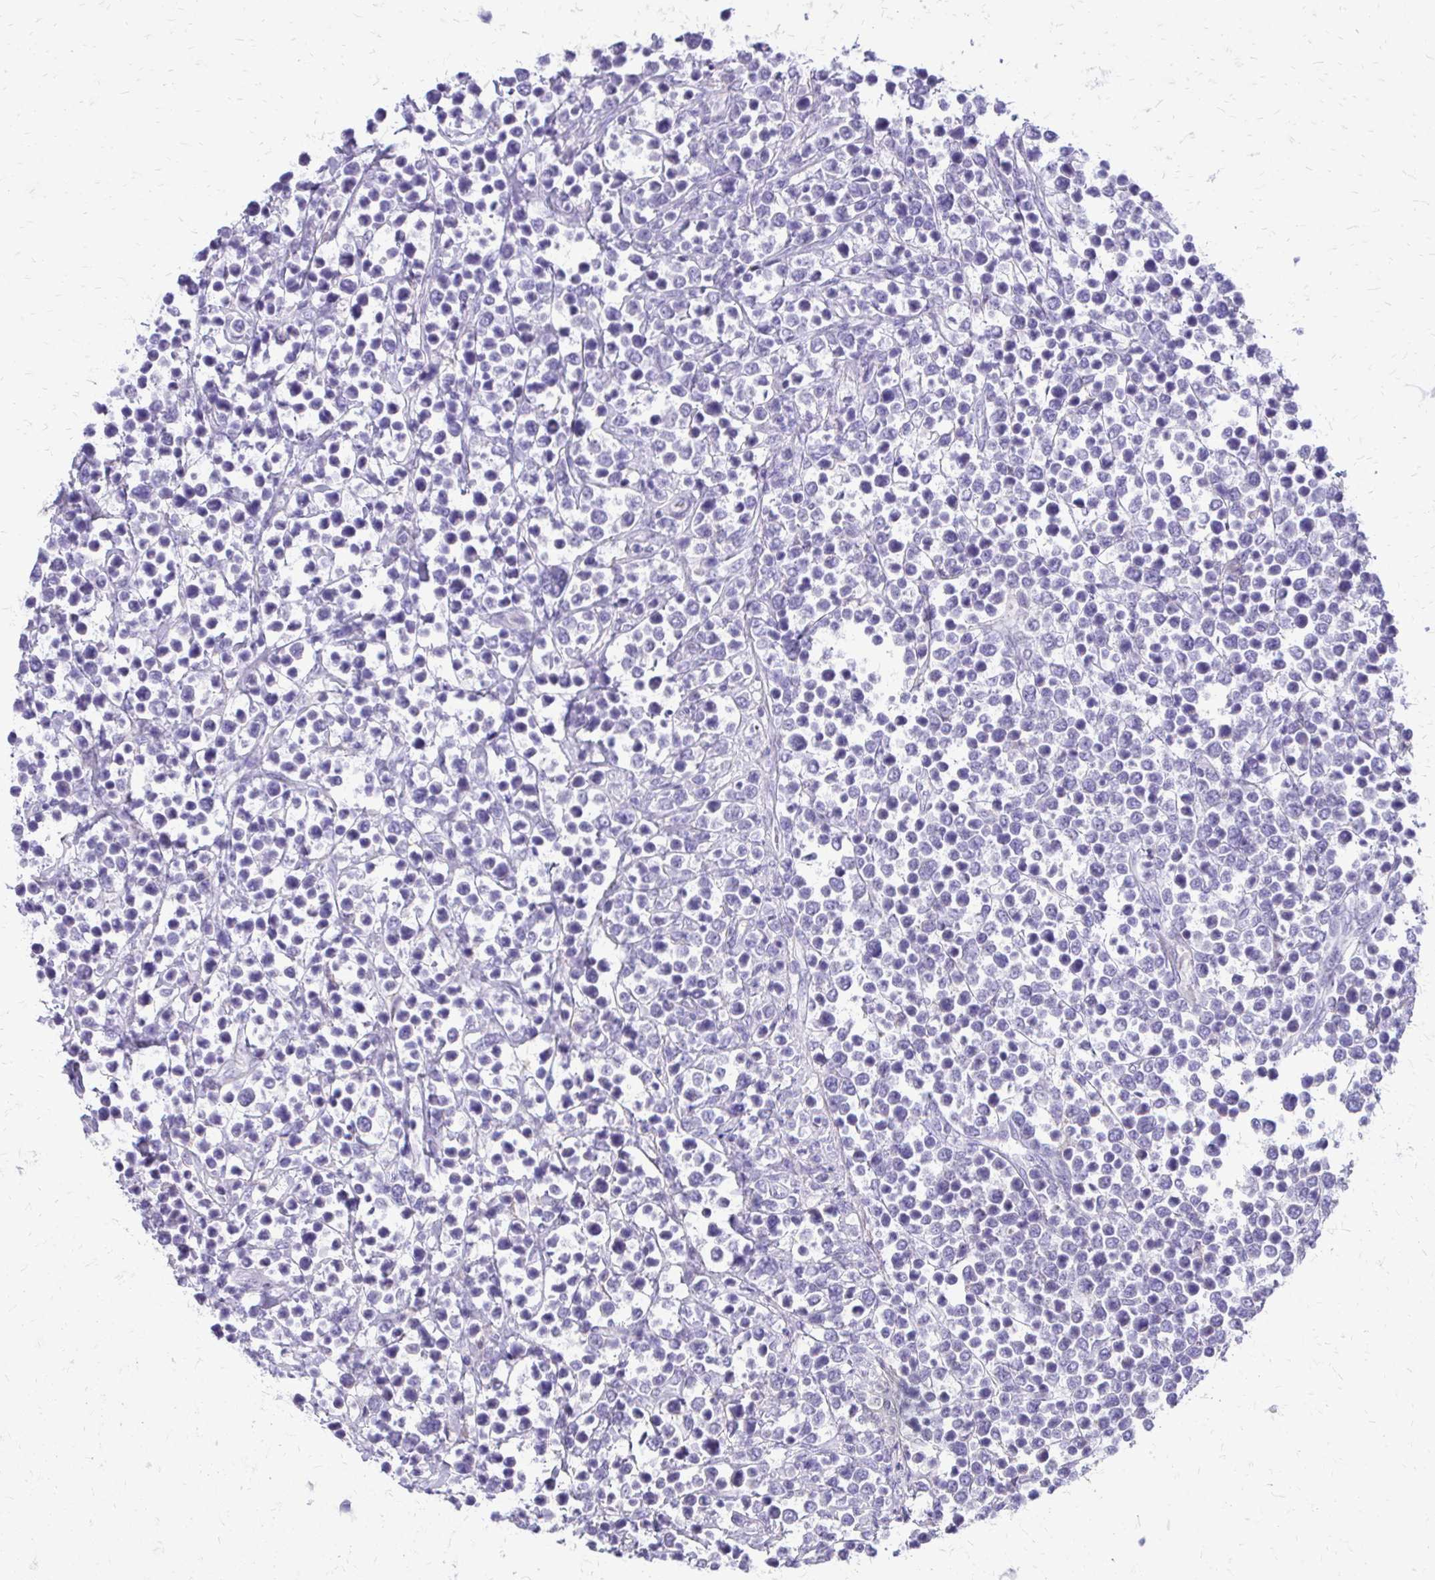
{"staining": {"intensity": "negative", "quantity": "none", "location": "none"}, "tissue": "lymphoma", "cell_type": "Tumor cells", "image_type": "cancer", "snomed": [{"axis": "morphology", "description": "Malignant lymphoma, non-Hodgkin's type, High grade"}, {"axis": "topography", "description": "Soft tissue"}], "caption": "An immunohistochemistry micrograph of malignant lymphoma, non-Hodgkin's type (high-grade) is shown. There is no staining in tumor cells of malignant lymphoma, non-Hodgkin's type (high-grade).", "gene": "SIGLEC11", "patient": {"sex": "female", "age": 56}}